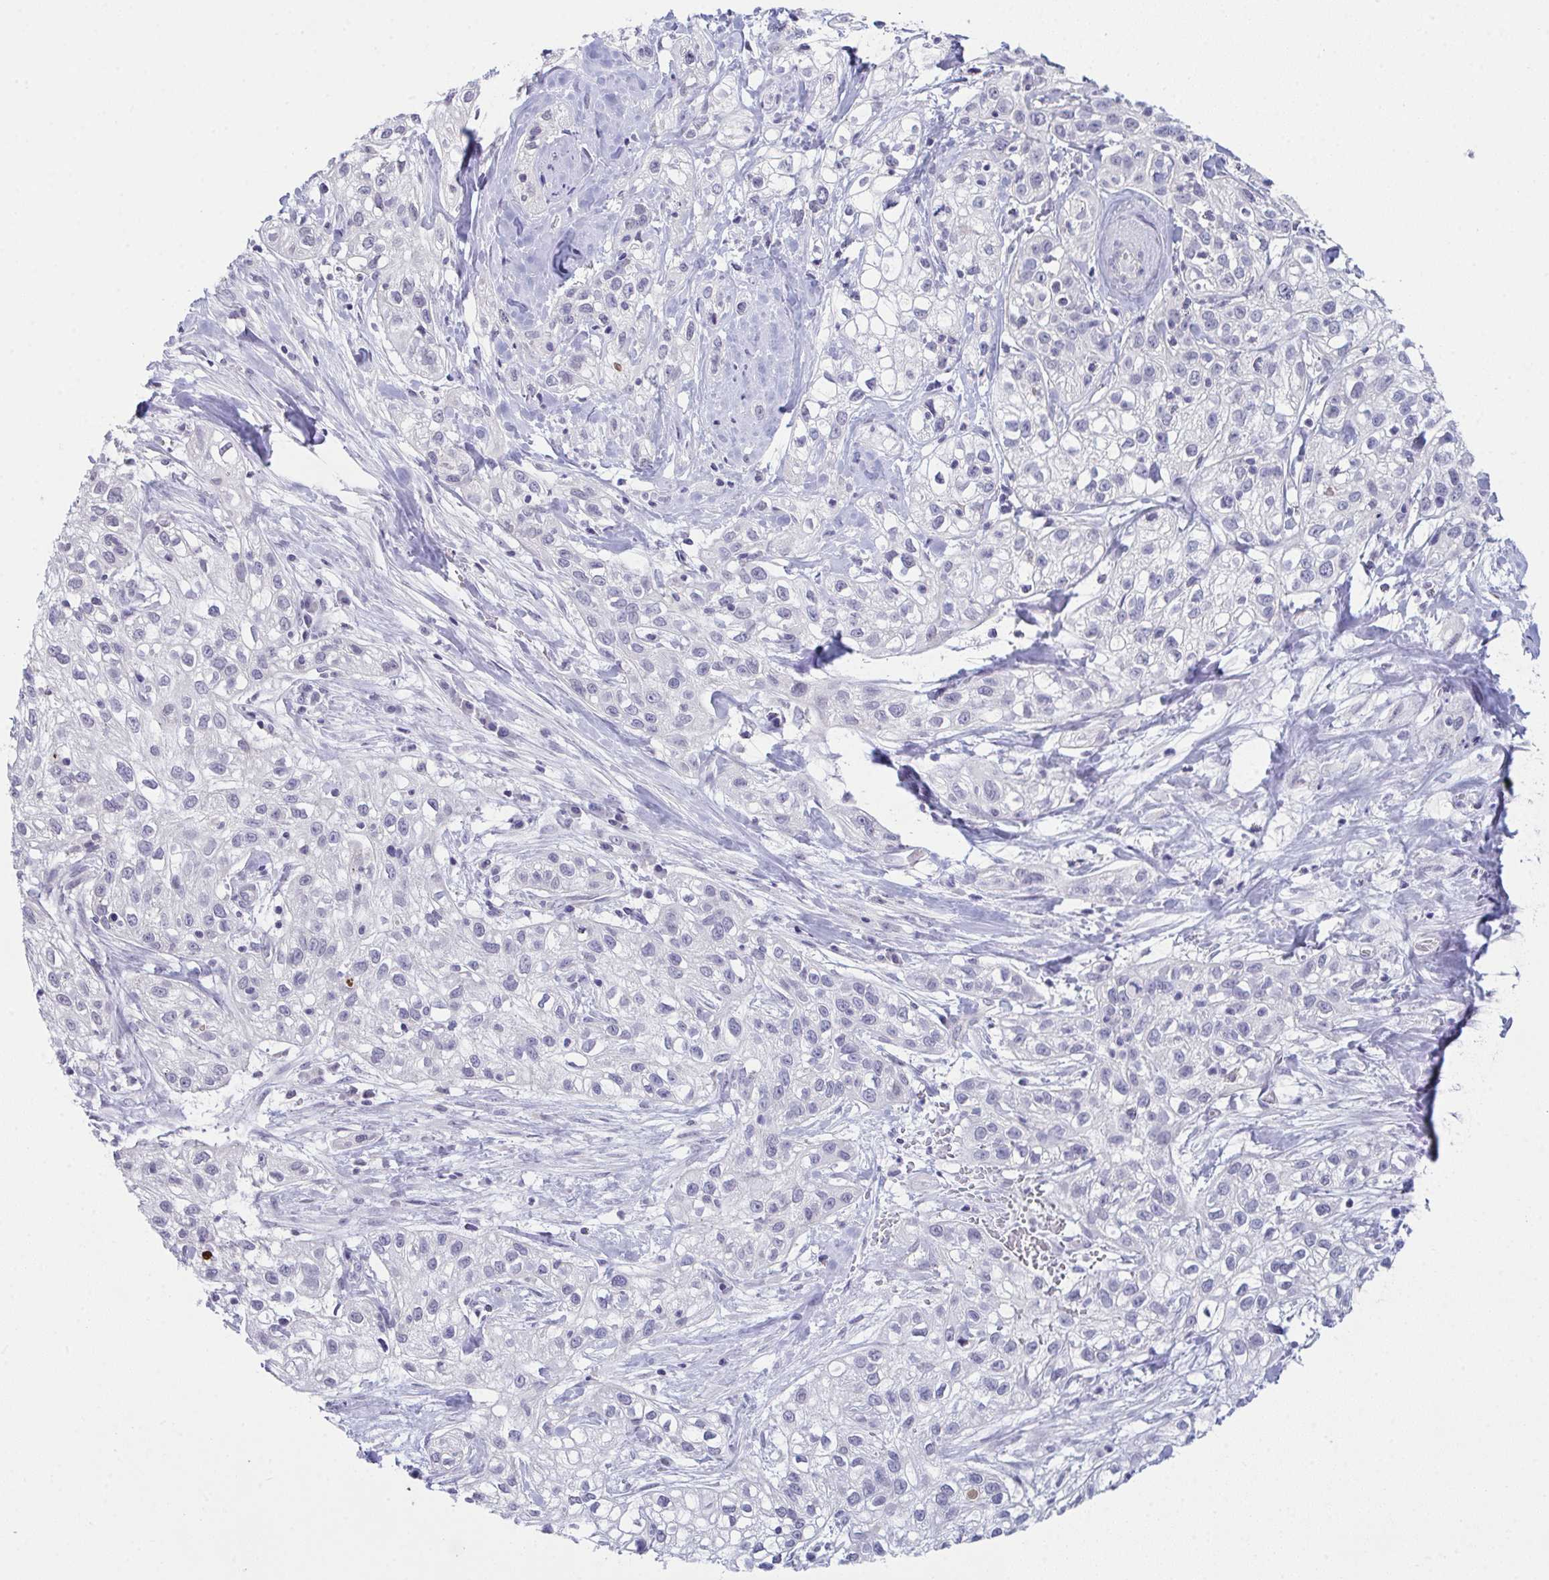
{"staining": {"intensity": "negative", "quantity": "none", "location": "none"}, "tissue": "skin cancer", "cell_type": "Tumor cells", "image_type": "cancer", "snomed": [{"axis": "morphology", "description": "Squamous cell carcinoma, NOS"}, {"axis": "topography", "description": "Skin"}], "caption": "Immunohistochemistry image of skin squamous cell carcinoma stained for a protein (brown), which demonstrates no expression in tumor cells. (Immunohistochemistry (ihc), brightfield microscopy, high magnification).", "gene": "ATP6V0D2", "patient": {"sex": "male", "age": 82}}